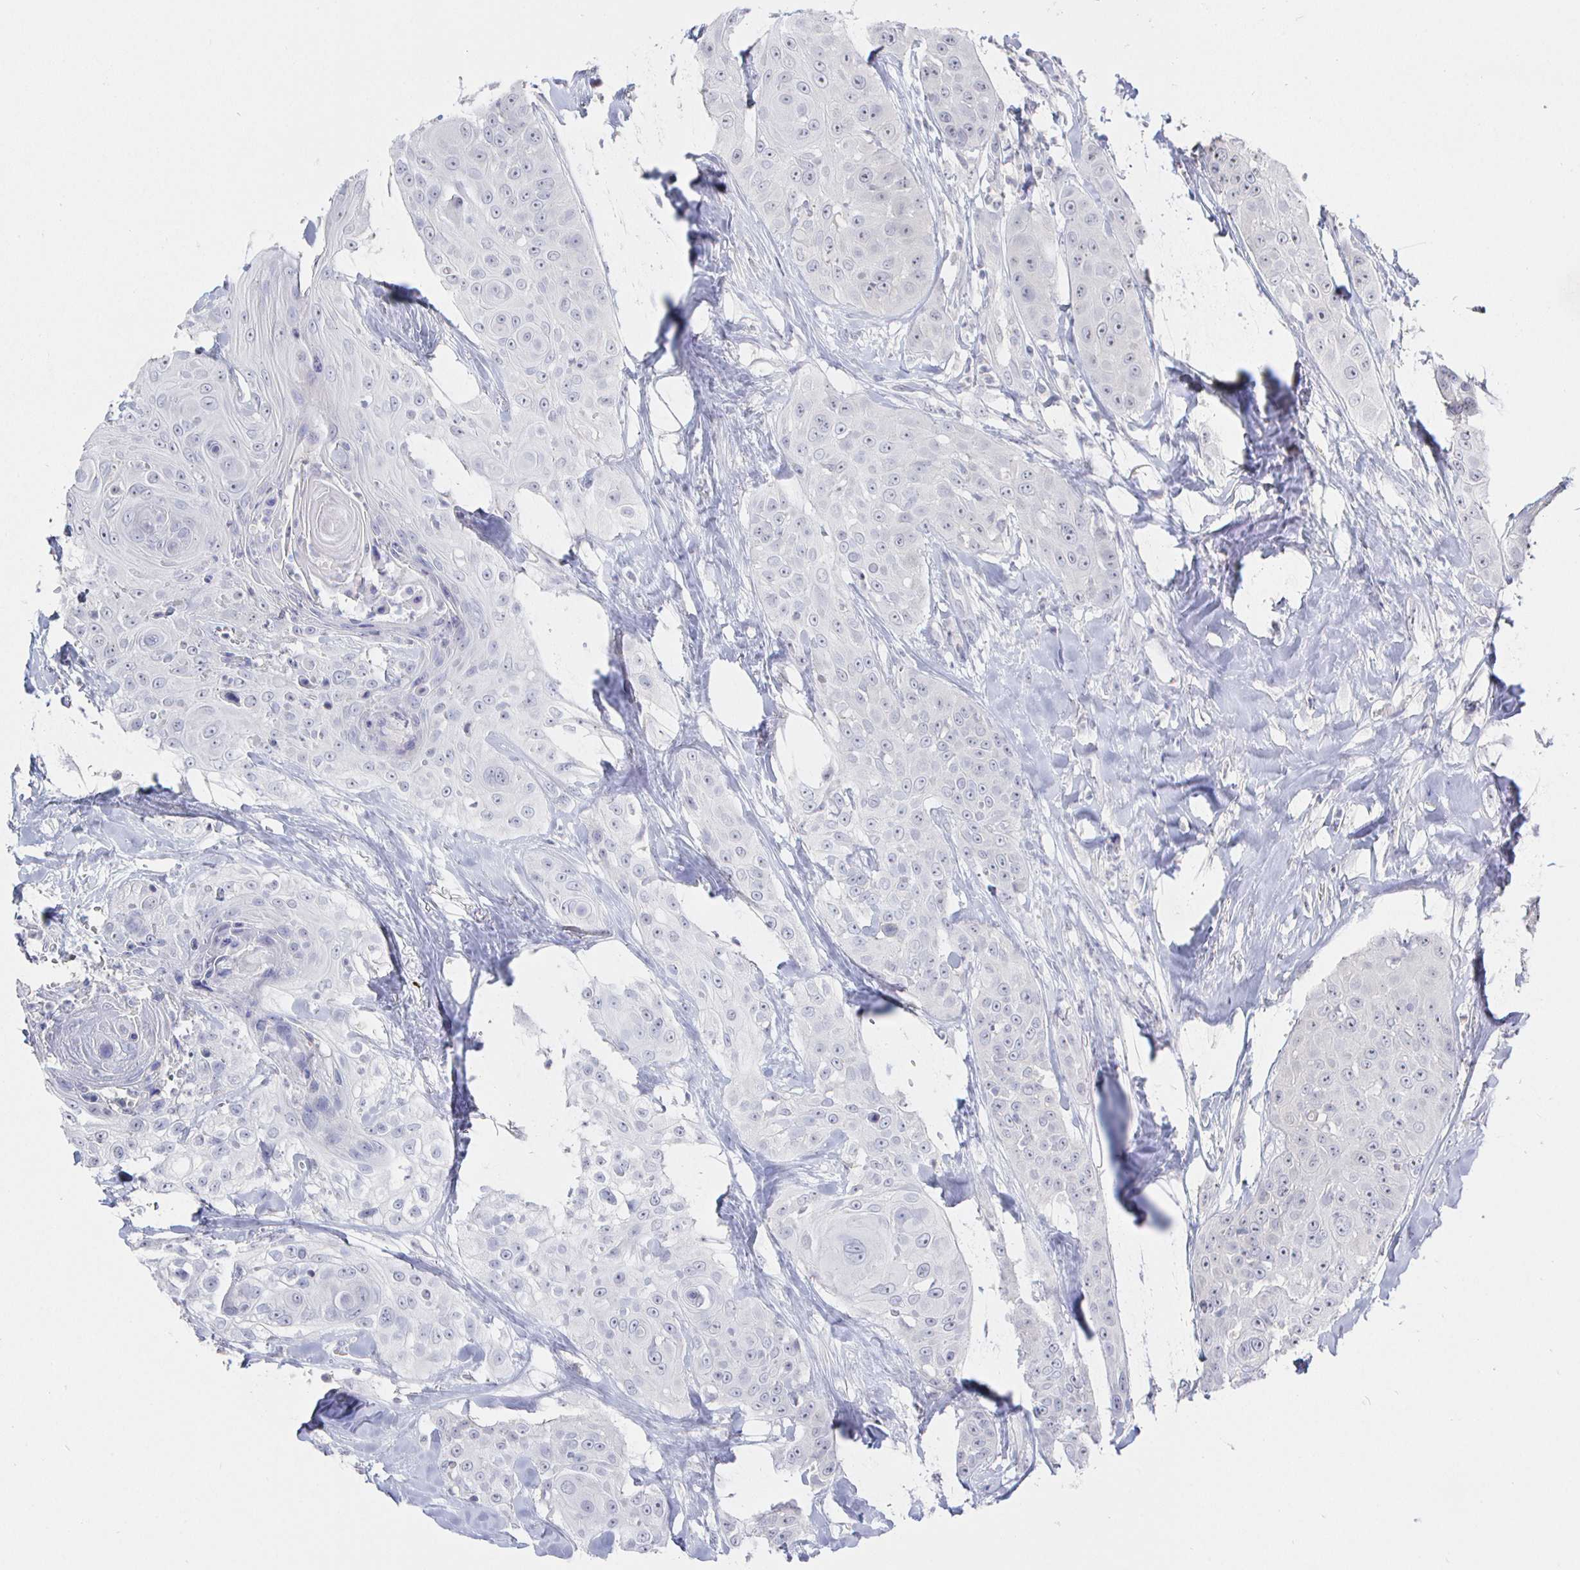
{"staining": {"intensity": "negative", "quantity": "none", "location": "none"}, "tissue": "head and neck cancer", "cell_type": "Tumor cells", "image_type": "cancer", "snomed": [{"axis": "morphology", "description": "Squamous cell carcinoma, NOS"}, {"axis": "topography", "description": "Head-Neck"}], "caption": "This is an immunohistochemistry histopathology image of head and neck cancer. There is no staining in tumor cells.", "gene": "LRRC23", "patient": {"sex": "male", "age": 83}}